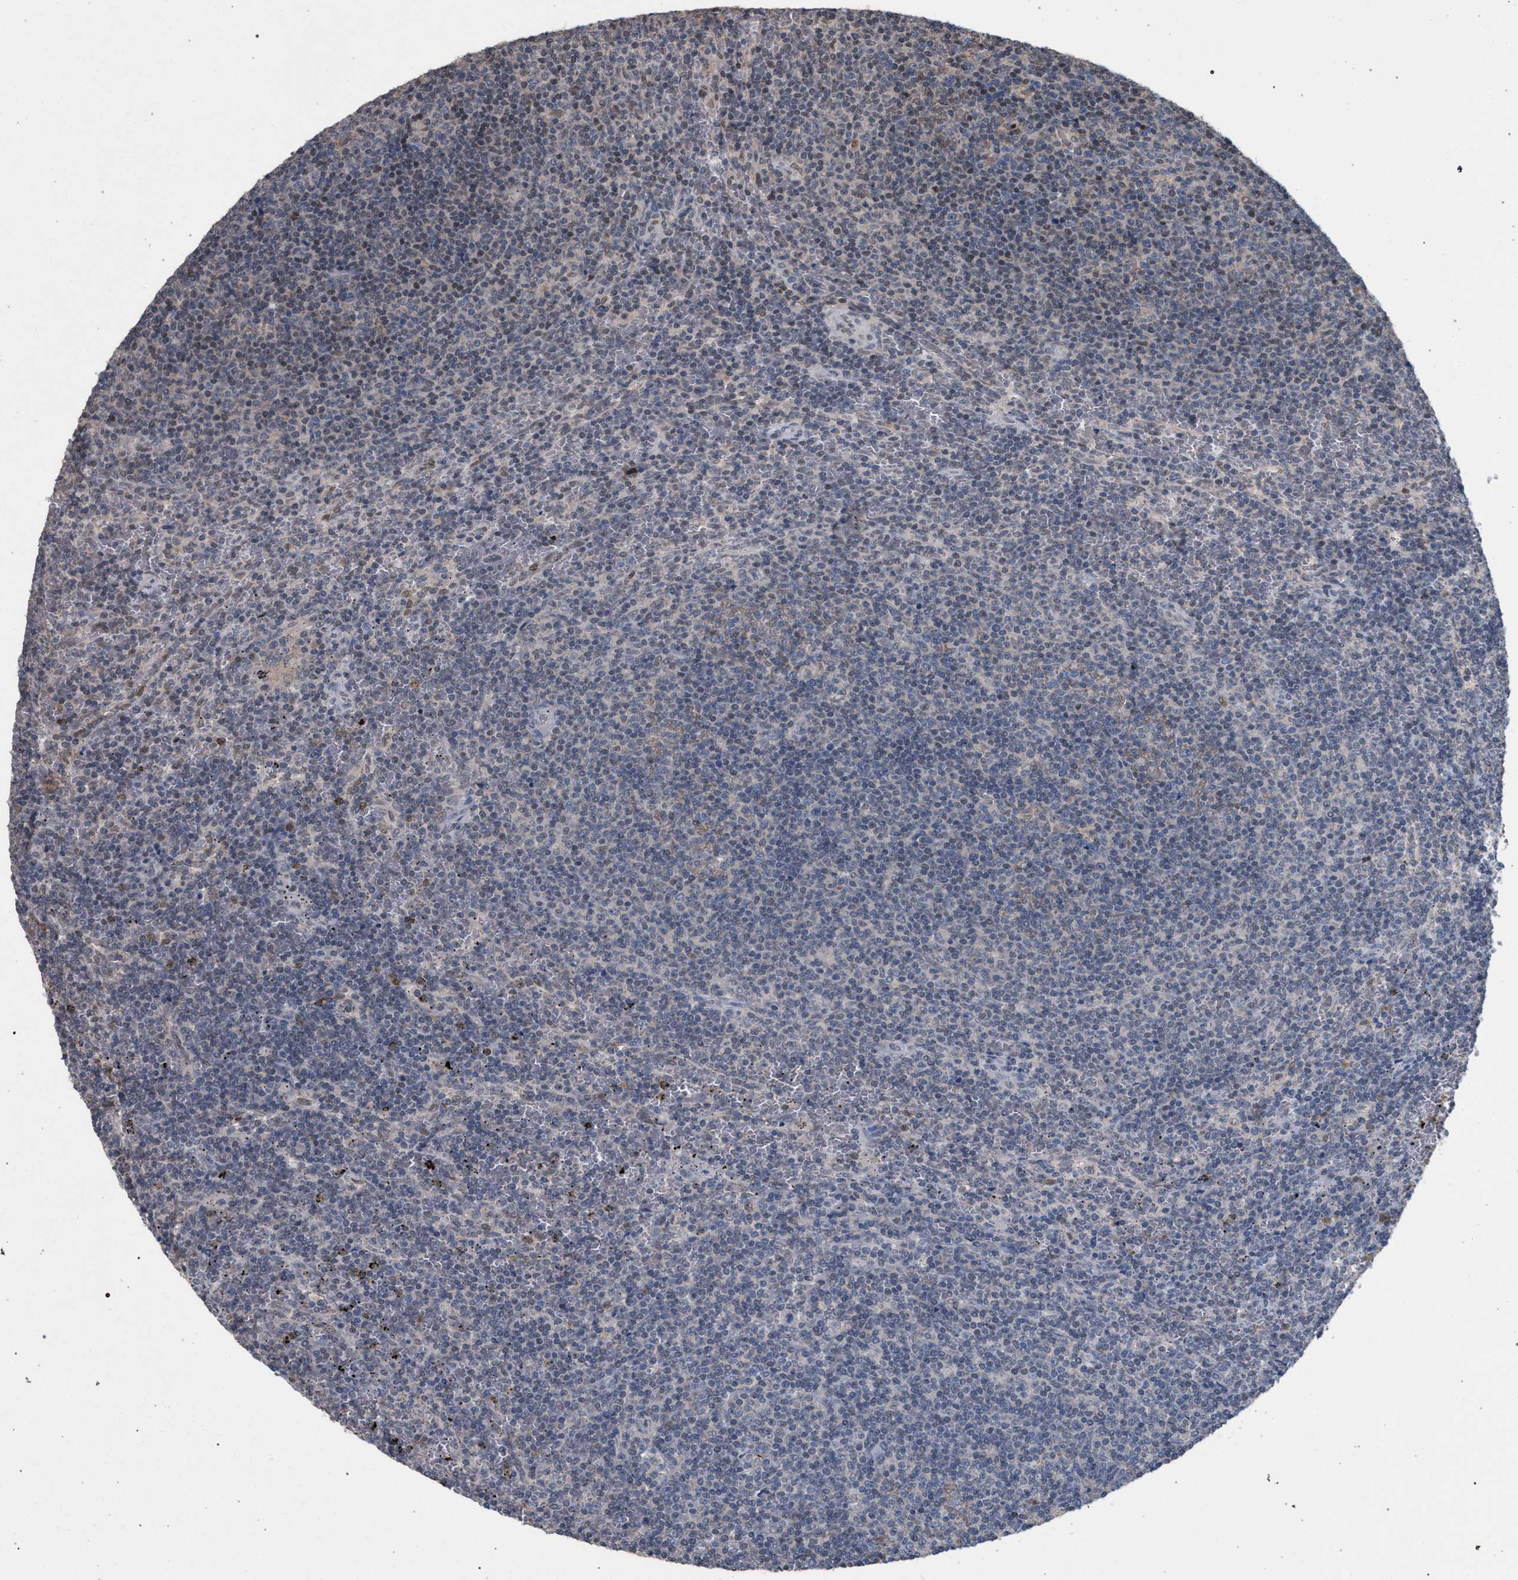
{"staining": {"intensity": "negative", "quantity": "none", "location": "none"}, "tissue": "lymphoma", "cell_type": "Tumor cells", "image_type": "cancer", "snomed": [{"axis": "morphology", "description": "Malignant lymphoma, non-Hodgkin's type, Low grade"}, {"axis": "topography", "description": "Spleen"}], "caption": "This image is of lymphoma stained with IHC to label a protein in brown with the nuclei are counter-stained blue. There is no expression in tumor cells.", "gene": "TECPR1", "patient": {"sex": "female", "age": 19}}